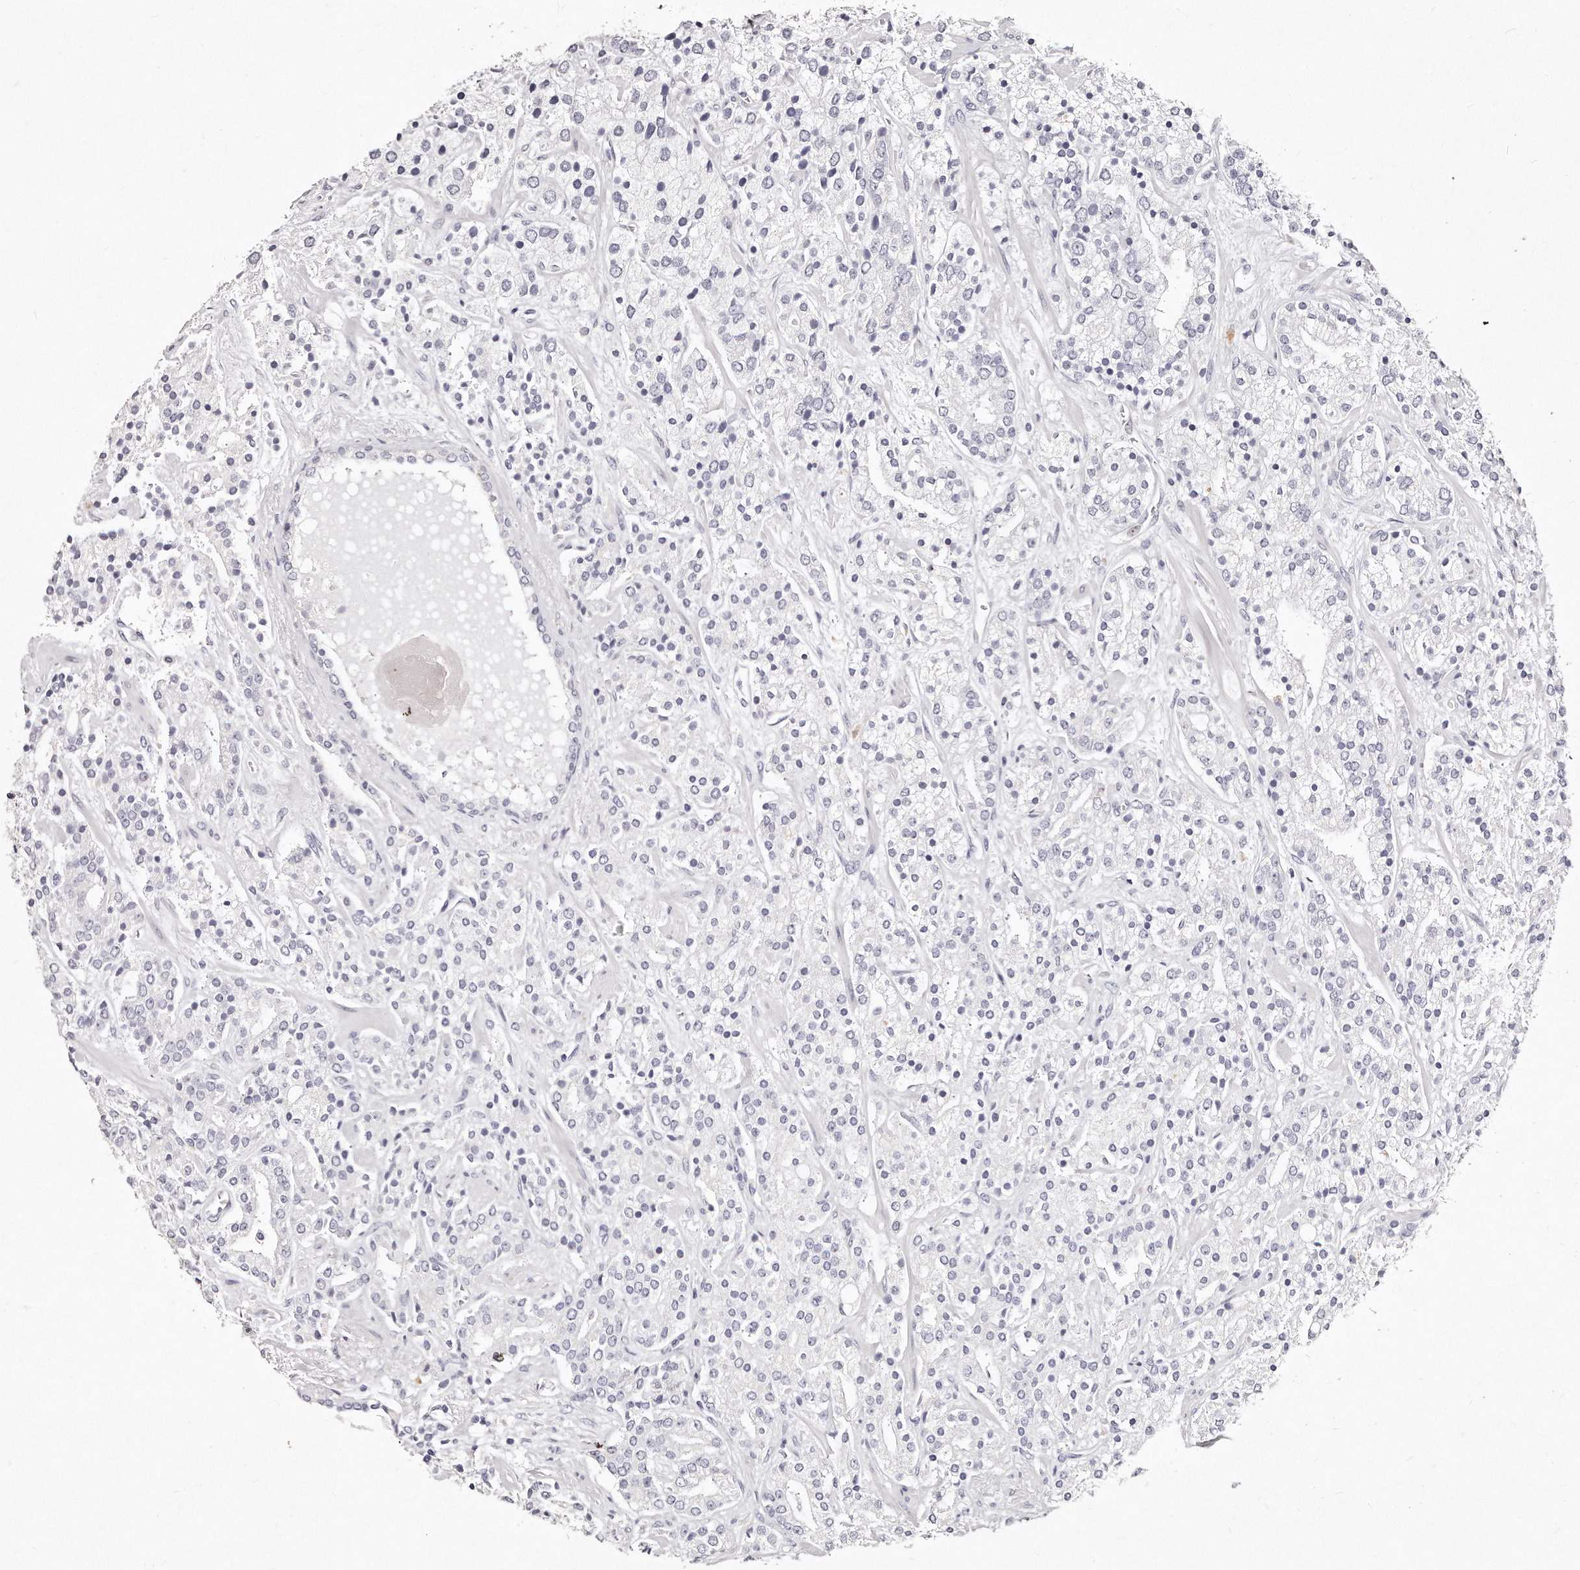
{"staining": {"intensity": "negative", "quantity": "none", "location": "none"}, "tissue": "prostate cancer", "cell_type": "Tumor cells", "image_type": "cancer", "snomed": [{"axis": "morphology", "description": "Adenocarcinoma, High grade"}, {"axis": "topography", "description": "Prostate"}], "caption": "DAB immunohistochemical staining of human prostate adenocarcinoma (high-grade) shows no significant expression in tumor cells. The staining is performed using DAB (3,3'-diaminobenzidine) brown chromogen with nuclei counter-stained in using hematoxylin.", "gene": "GDA", "patient": {"sex": "male", "age": 71}}